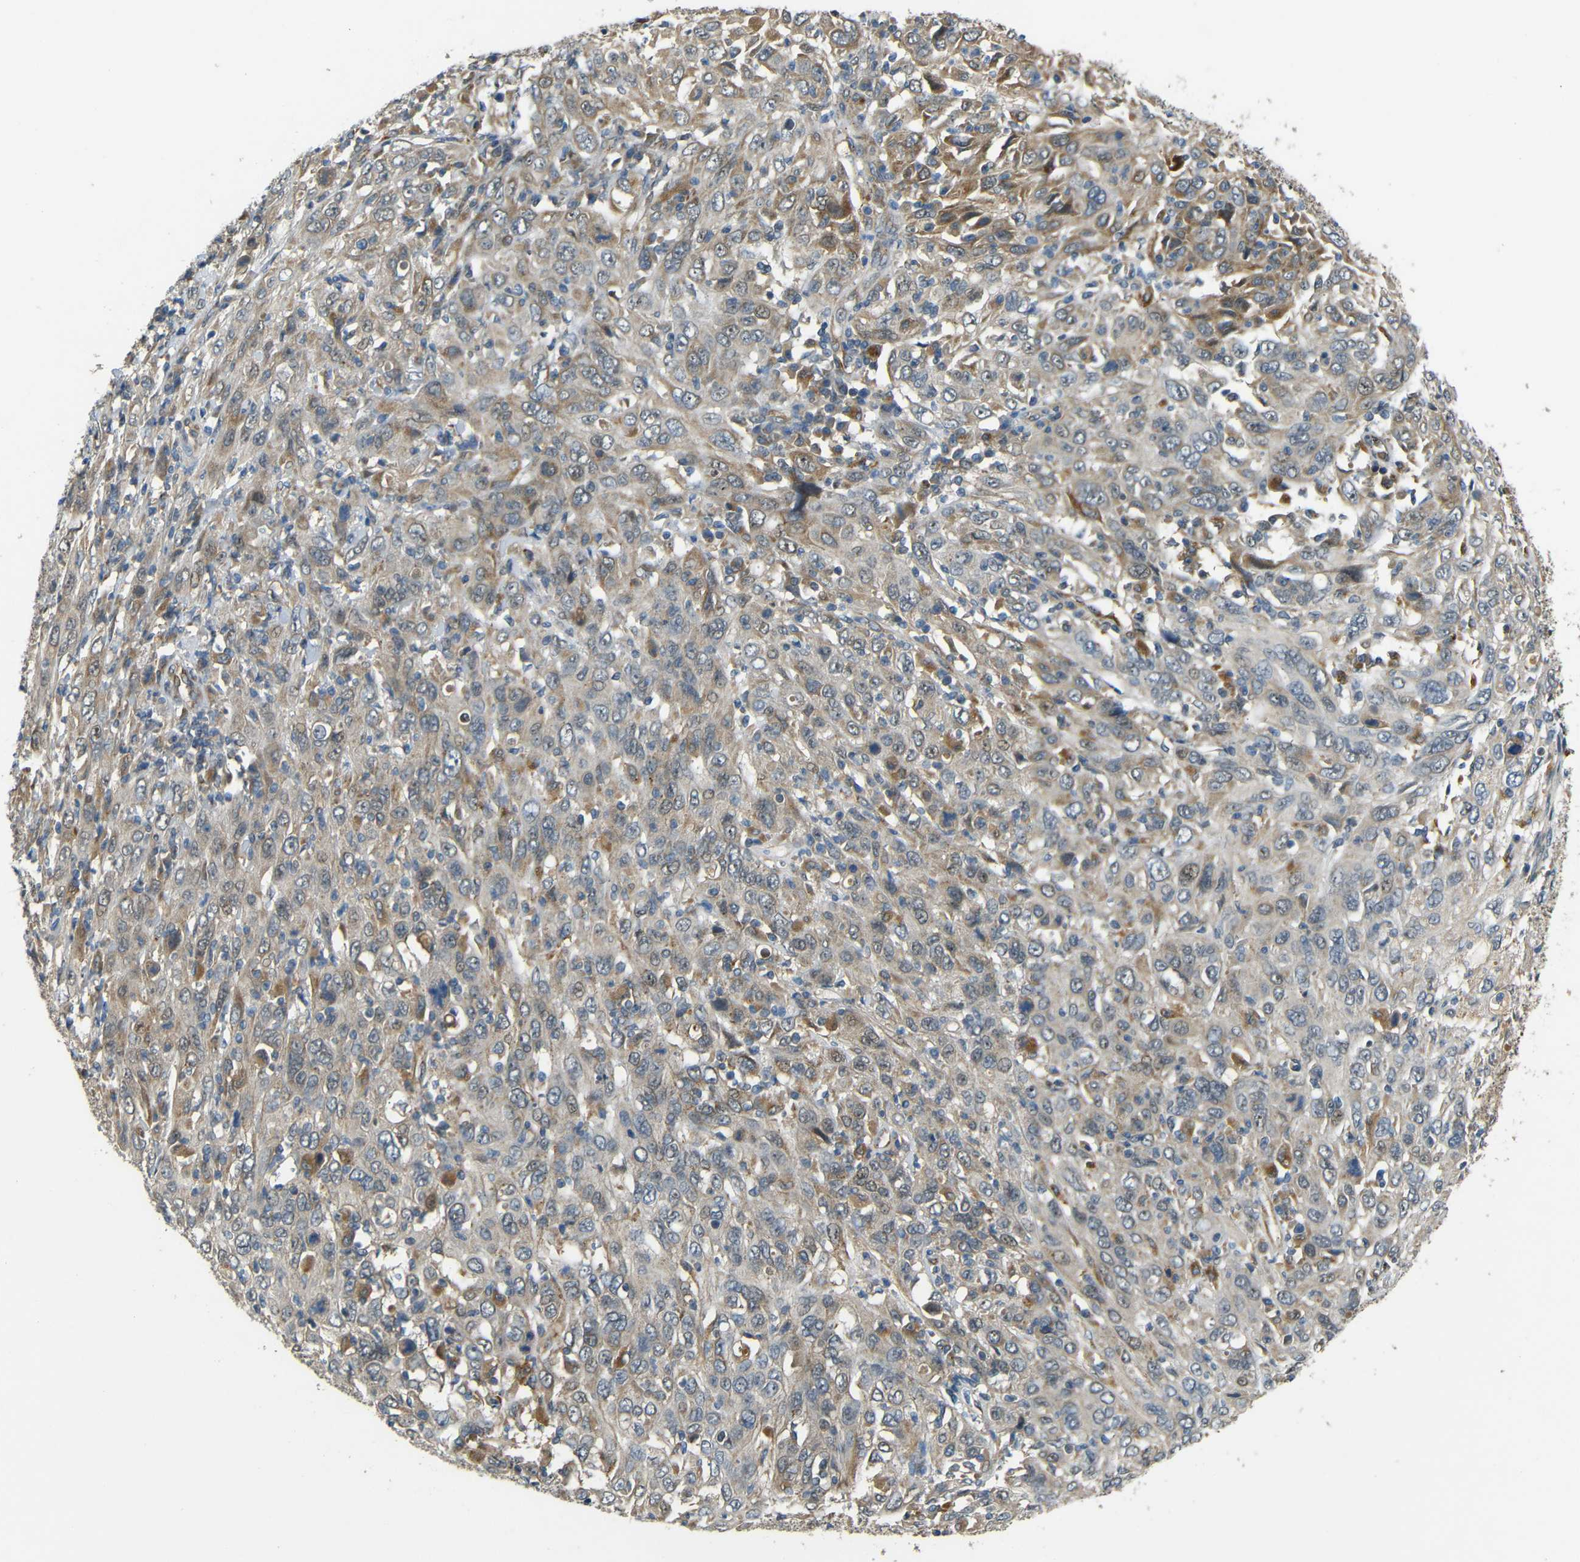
{"staining": {"intensity": "moderate", "quantity": ">75%", "location": "cytoplasmic/membranous"}, "tissue": "cervical cancer", "cell_type": "Tumor cells", "image_type": "cancer", "snomed": [{"axis": "morphology", "description": "Squamous cell carcinoma, NOS"}, {"axis": "topography", "description": "Cervix"}], "caption": "Immunohistochemical staining of human squamous cell carcinoma (cervical) reveals medium levels of moderate cytoplasmic/membranous protein positivity in about >75% of tumor cells.", "gene": "ATP7A", "patient": {"sex": "female", "age": 46}}